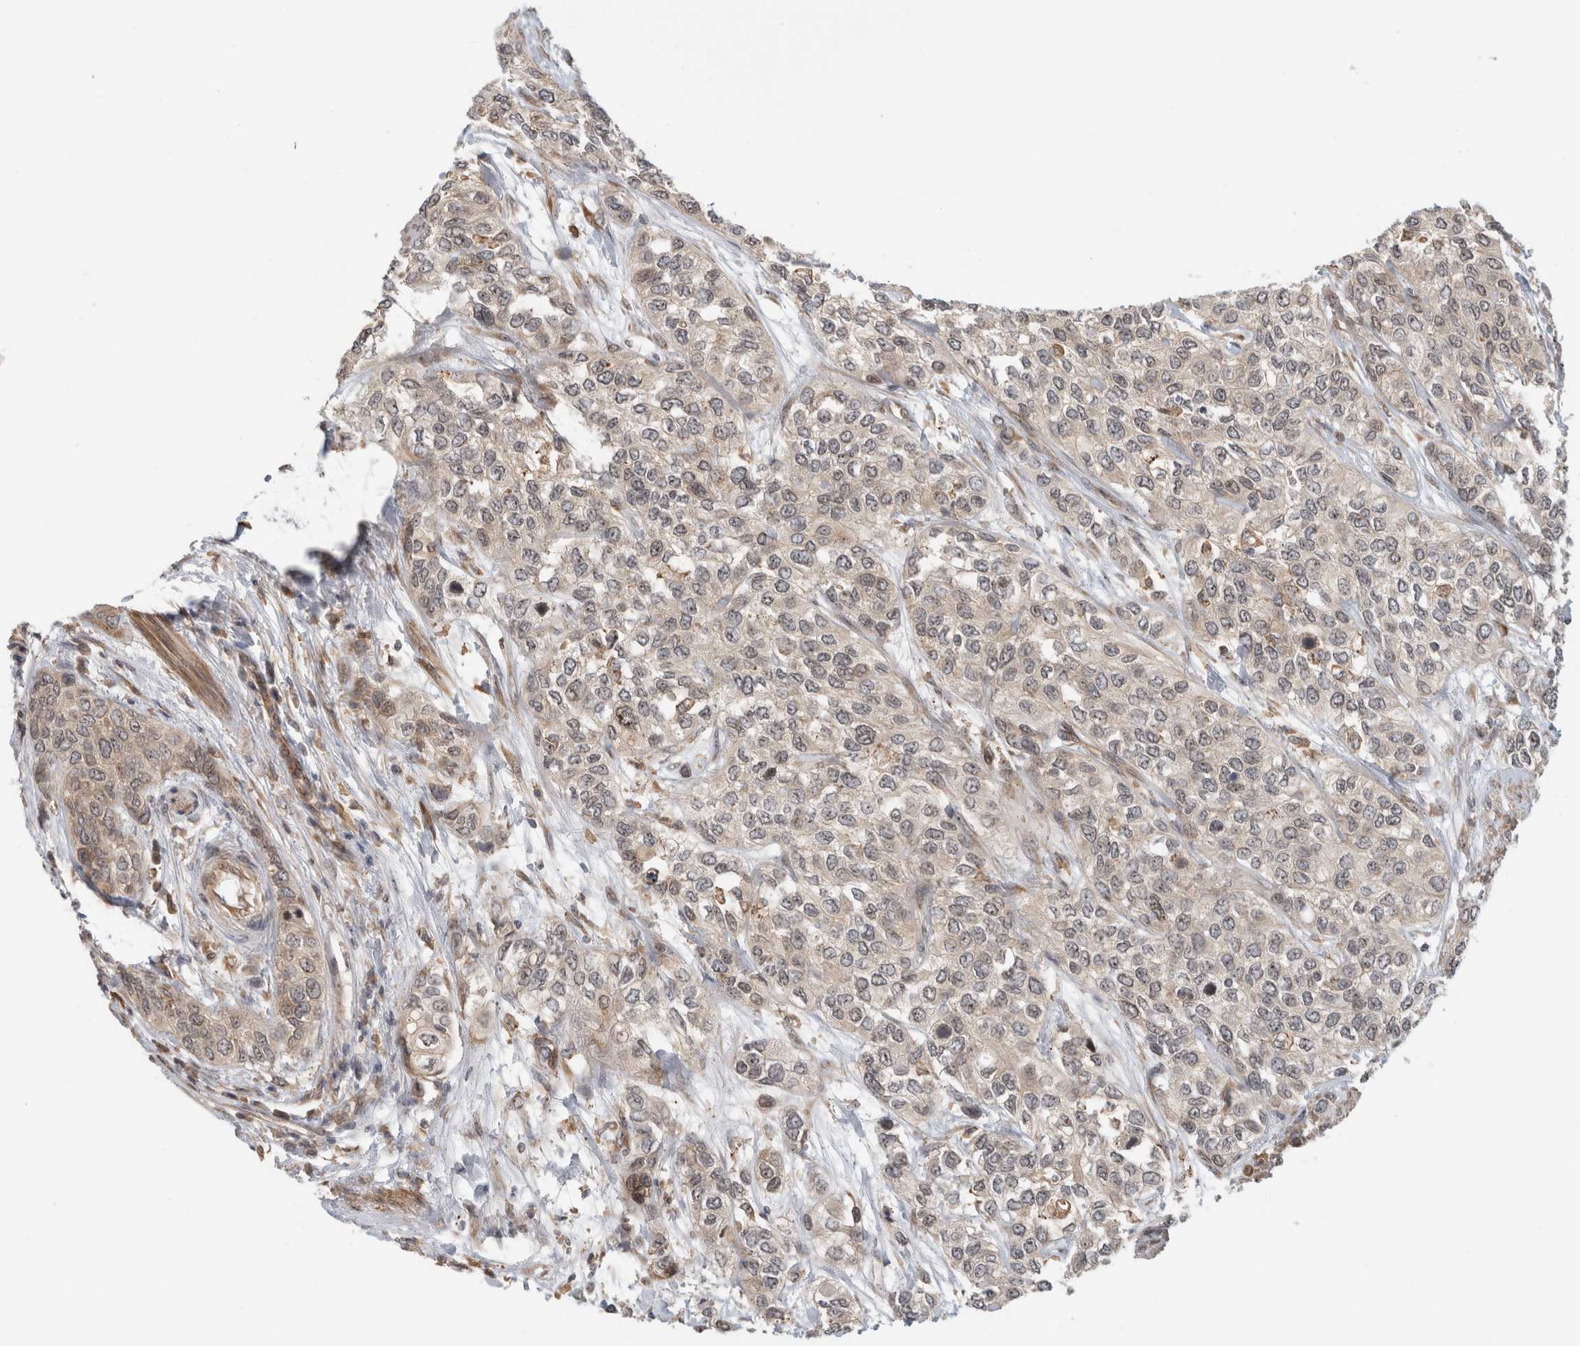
{"staining": {"intensity": "weak", "quantity": "25%-75%", "location": "nuclear"}, "tissue": "urothelial cancer", "cell_type": "Tumor cells", "image_type": "cancer", "snomed": [{"axis": "morphology", "description": "Urothelial carcinoma, High grade"}, {"axis": "topography", "description": "Urinary bladder"}], "caption": "Immunohistochemistry (DAB (3,3'-diaminobenzidine)) staining of urothelial carcinoma (high-grade) exhibits weak nuclear protein positivity in about 25%-75% of tumor cells.", "gene": "WASF2", "patient": {"sex": "female", "age": 56}}